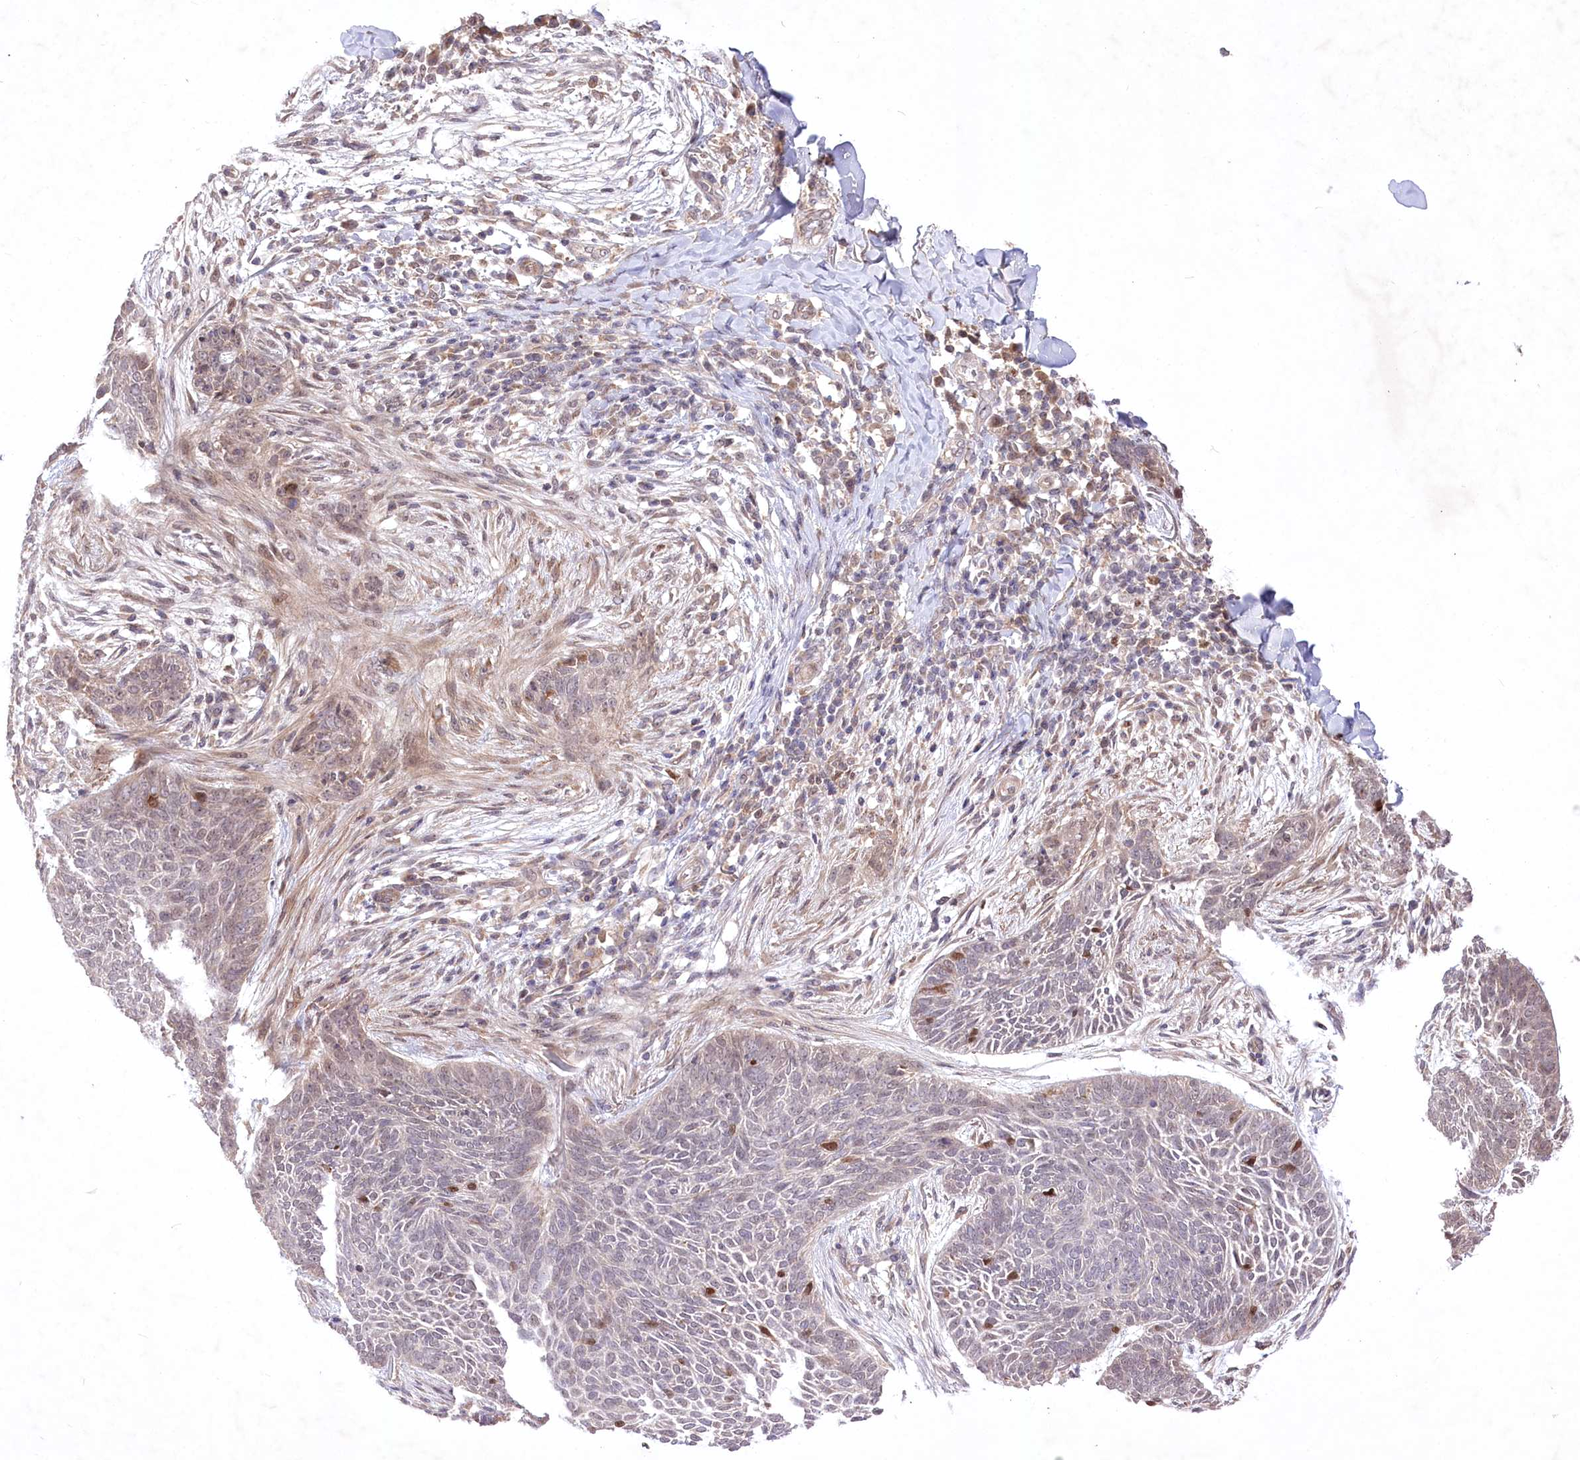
{"staining": {"intensity": "moderate", "quantity": "<25%", "location": "cytoplasmic/membranous,nuclear"}, "tissue": "skin cancer", "cell_type": "Tumor cells", "image_type": "cancer", "snomed": [{"axis": "morphology", "description": "Basal cell carcinoma"}, {"axis": "topography", "description": "Skin"}], "caption": "A histopathology image of human basal cell carcinoma (skin) stained for a protein shows moderate cytoplasmic/membranous and nuclear brown staining in tumor cells.", "gene": "HELT", "patient": {"sex": "male", "age": 85}}